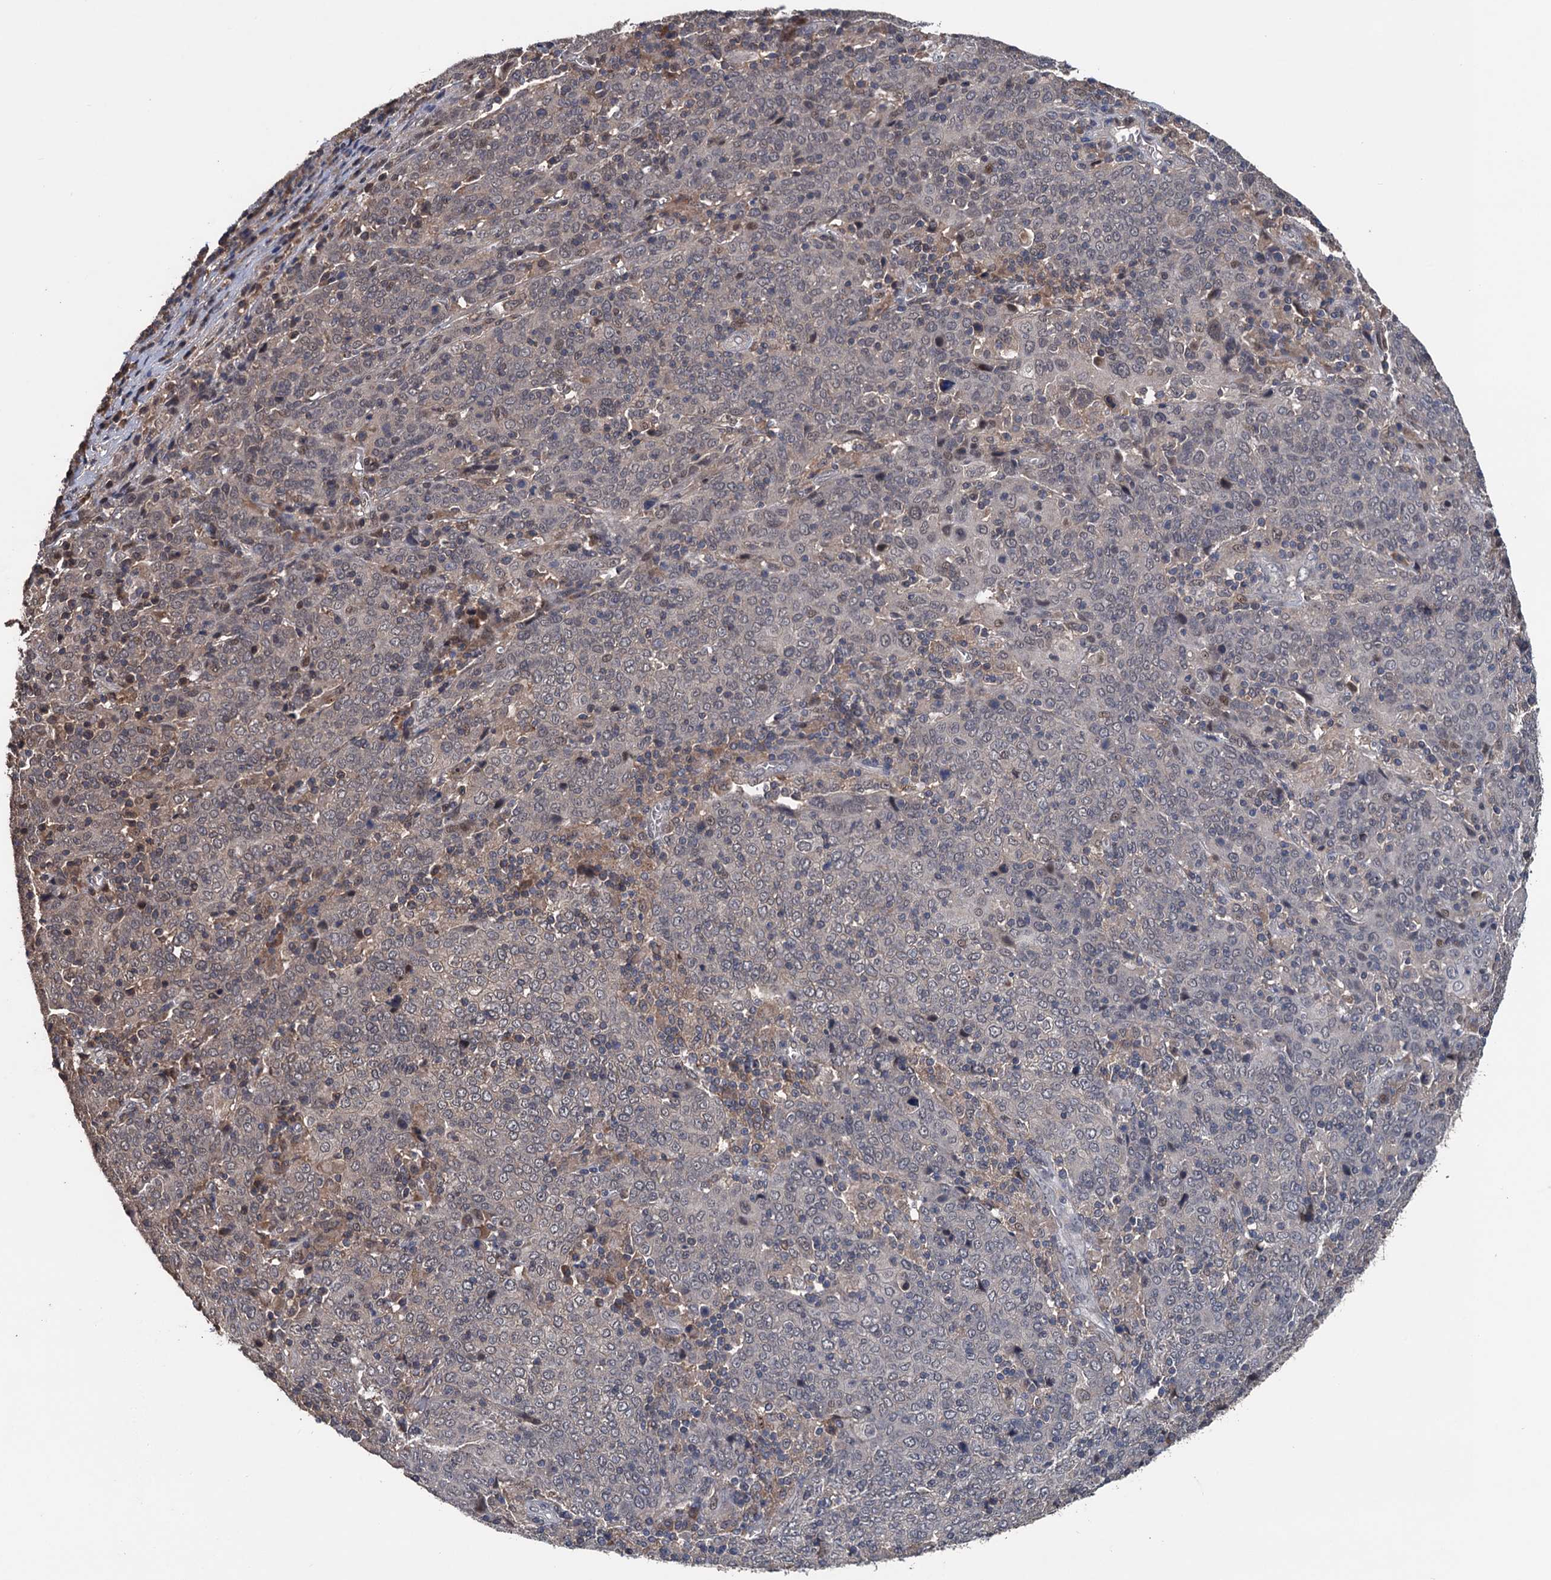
{"staining": {"intensity": "weak", "quantity": "<25%", "location": "nuclear"}, "tissue": "cervical cancer", "cell_type": "Tumor cells", "image_type": "cancer", "snomed": [{"axis": "morphology", "description": "Squamous cell carcinoma, NOS"}, {"axis": "topography", "description": "Cervix"}], "caption": "Immunohistochemistry (IHC) of squamous cell carcinoma (cervical) displays no positivity in tumor cells.", "gene": "ZNF438", "patient": {"sex": "female", "age": 67}}